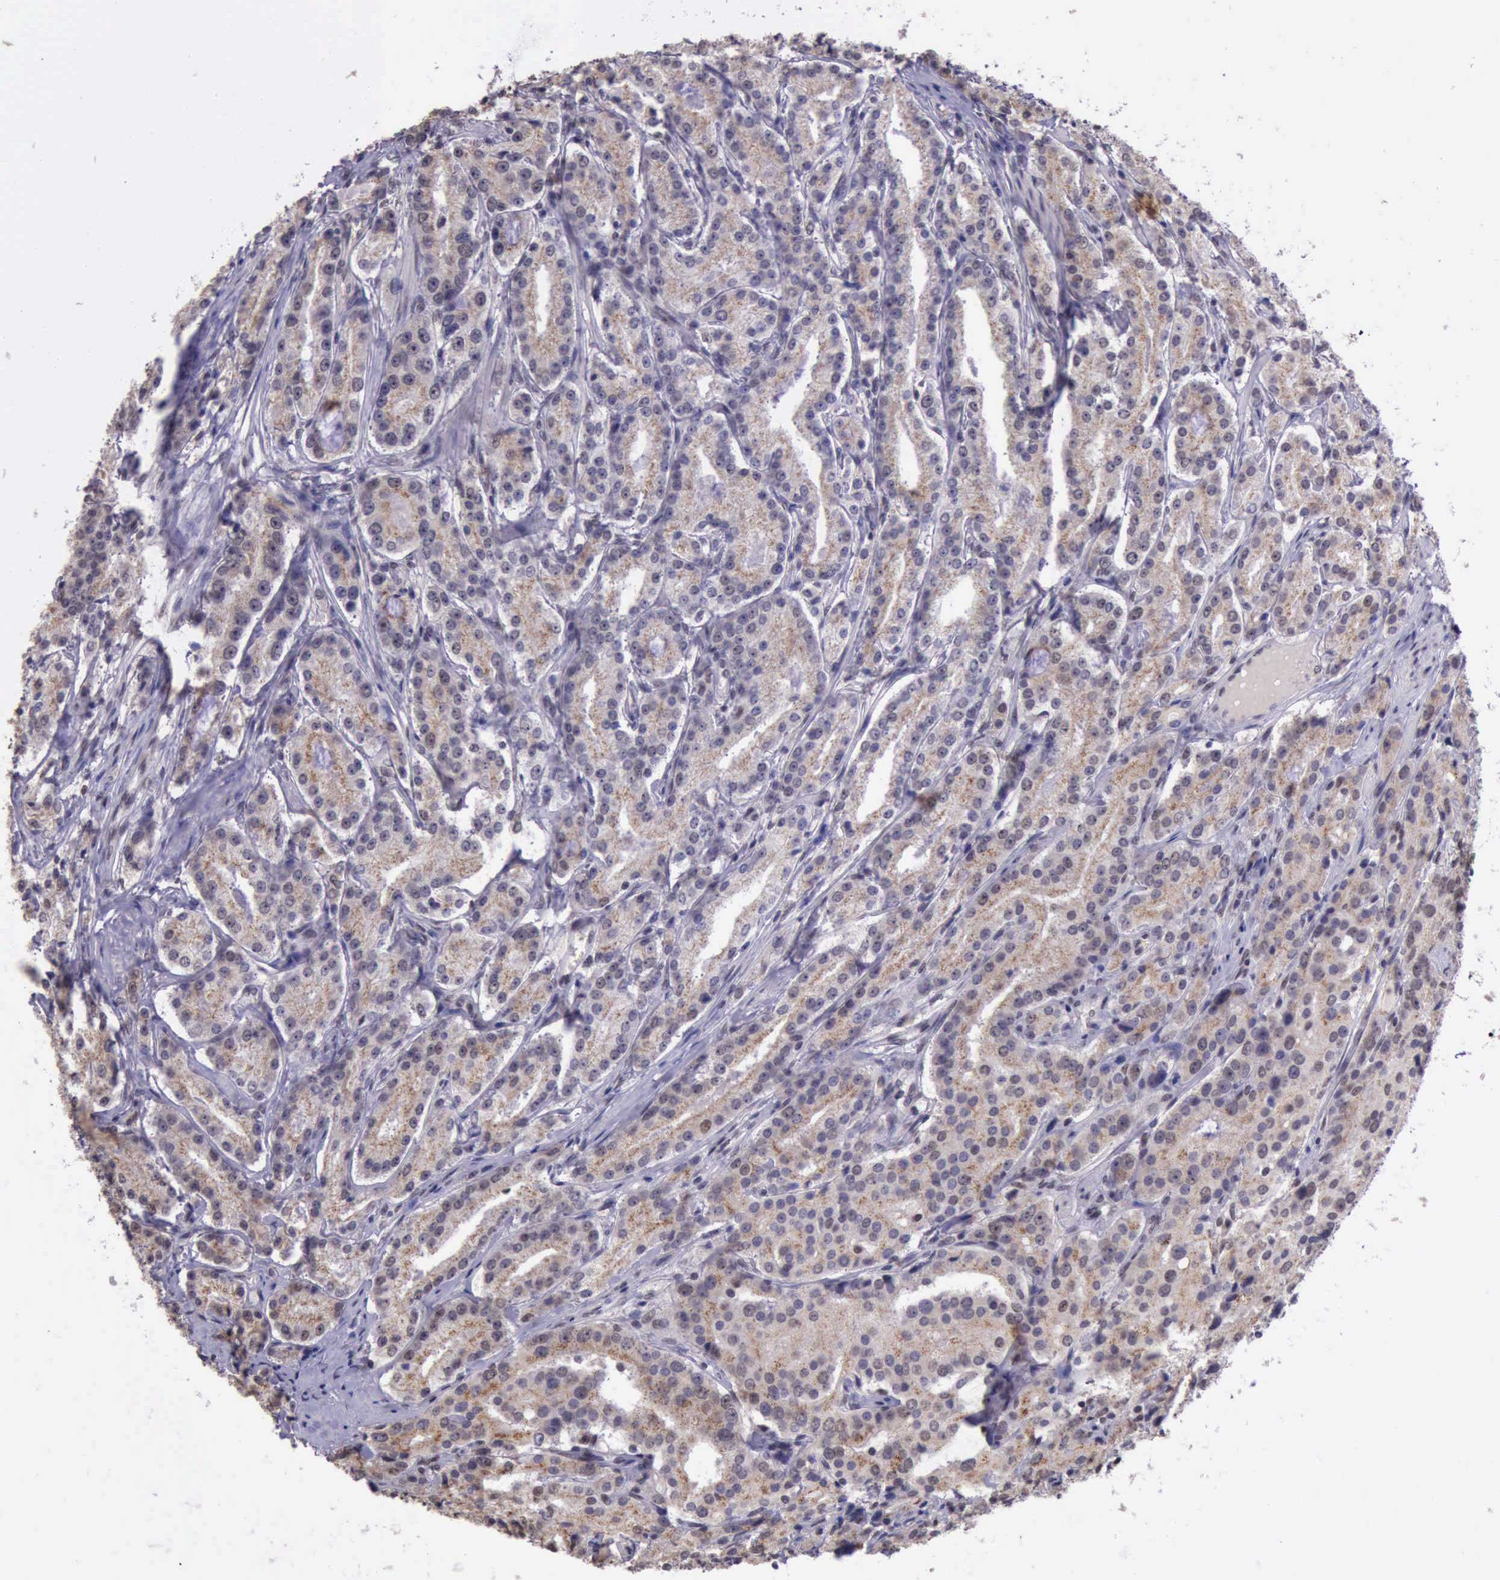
{"staining": {"intensity": "weak", "quantity": ">75%", "location": "cytoplasmic/membranous,nuclear"}, "tissue": "prostate cancer", "cell_type": "Tumor cells", "image_type": "cancer", "snomed": [{"axis": "morphology", "description": "Adenocarcinoma, Medium grade"}, {"axis": "topography", "description": "Prostate"}], "caption": "This is an image of IHC staining of prostate cancer (medium-grade adenocarcinoma), which shows weak expression in the cytoplasmic/membranous and nuclear of tumor cells.", "gene": "PRPF39", "patient": {"sex": "male", "age": 72}}